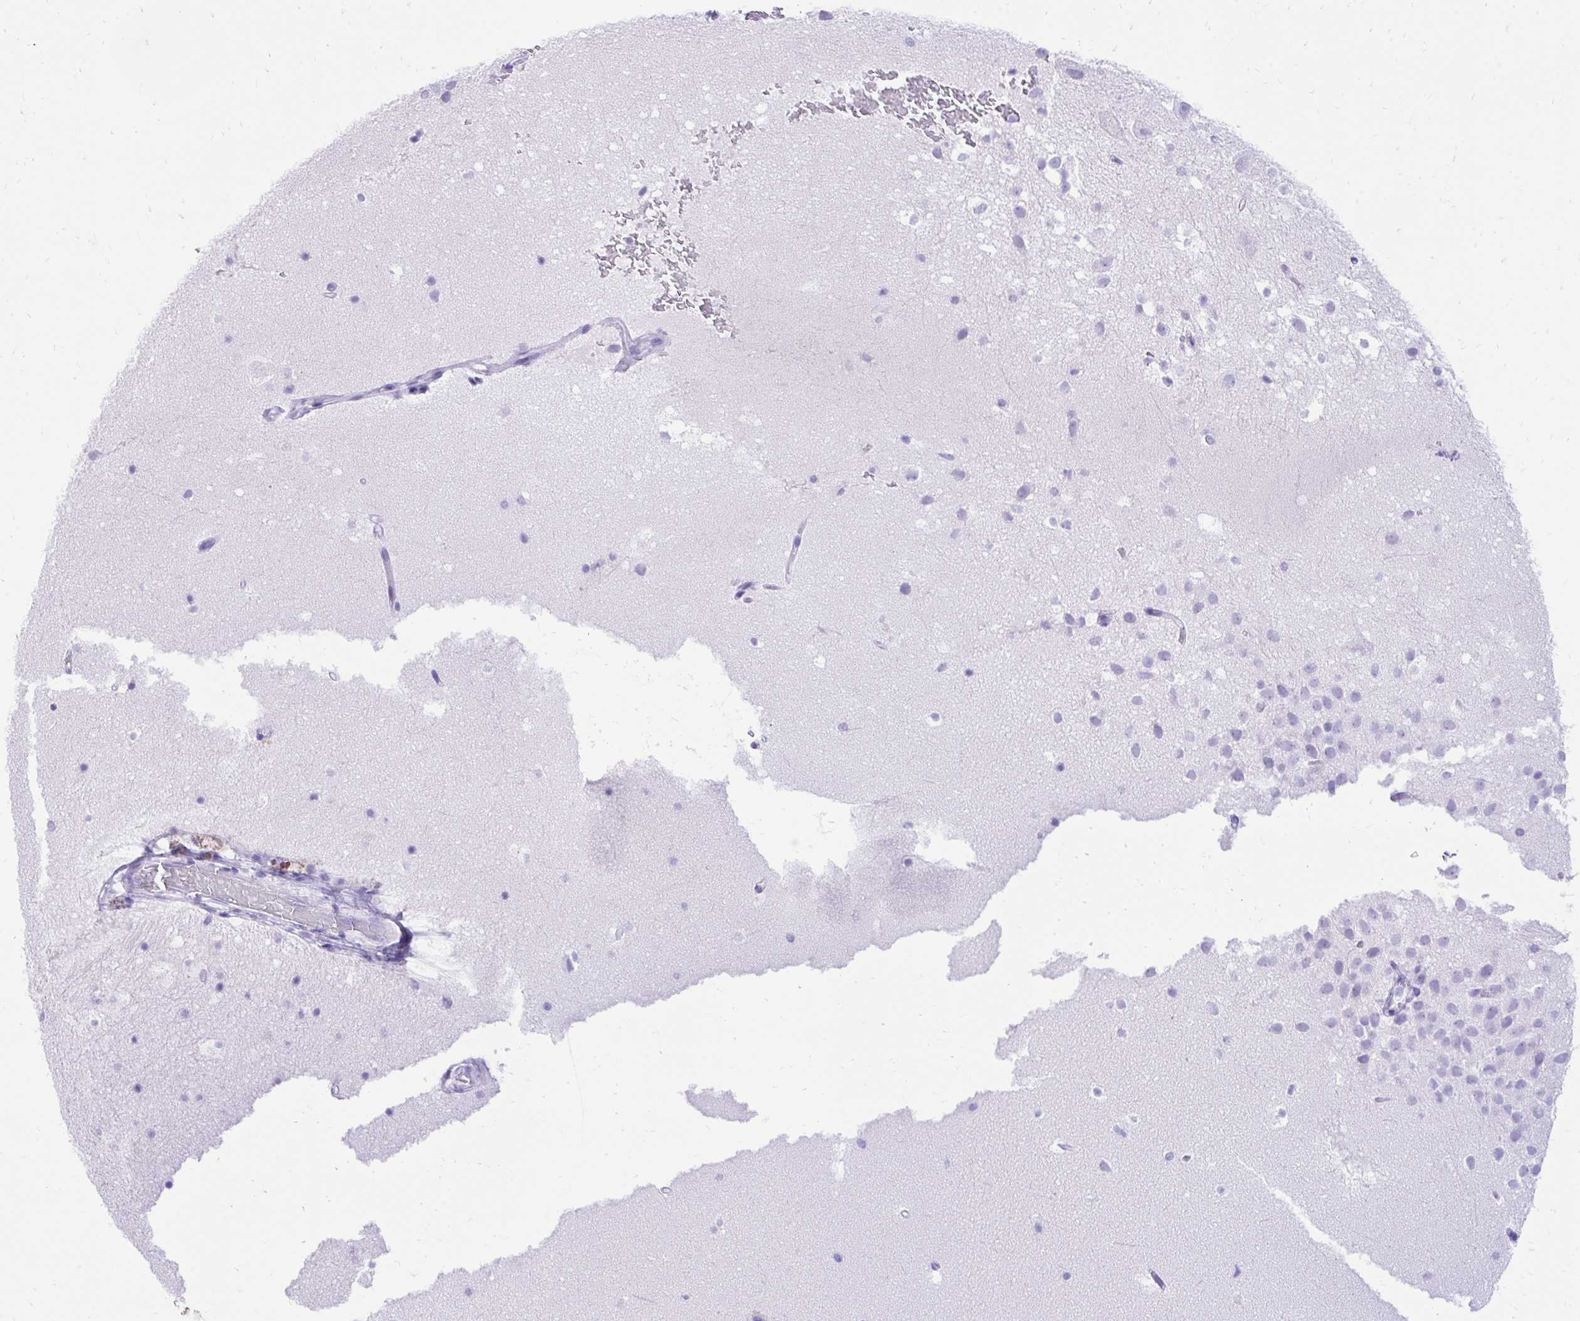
{"staining": {"intensity": "negative", "quantity": "none", "location": "none"}, "tissue": "hippocampus", "cell_type": "Glial cells", "image_type": "normal", "snomed": [{"axis": "morphology", "description": "Normal tissue, NOS"}, {"axis": "topography", "description": "Hippocampus"}], "caption": "IHC of benign hippocampus exhibits no staining in glial cells.", "gene": "KCNN4", "patient": {"sex": "male", "age": 26}}